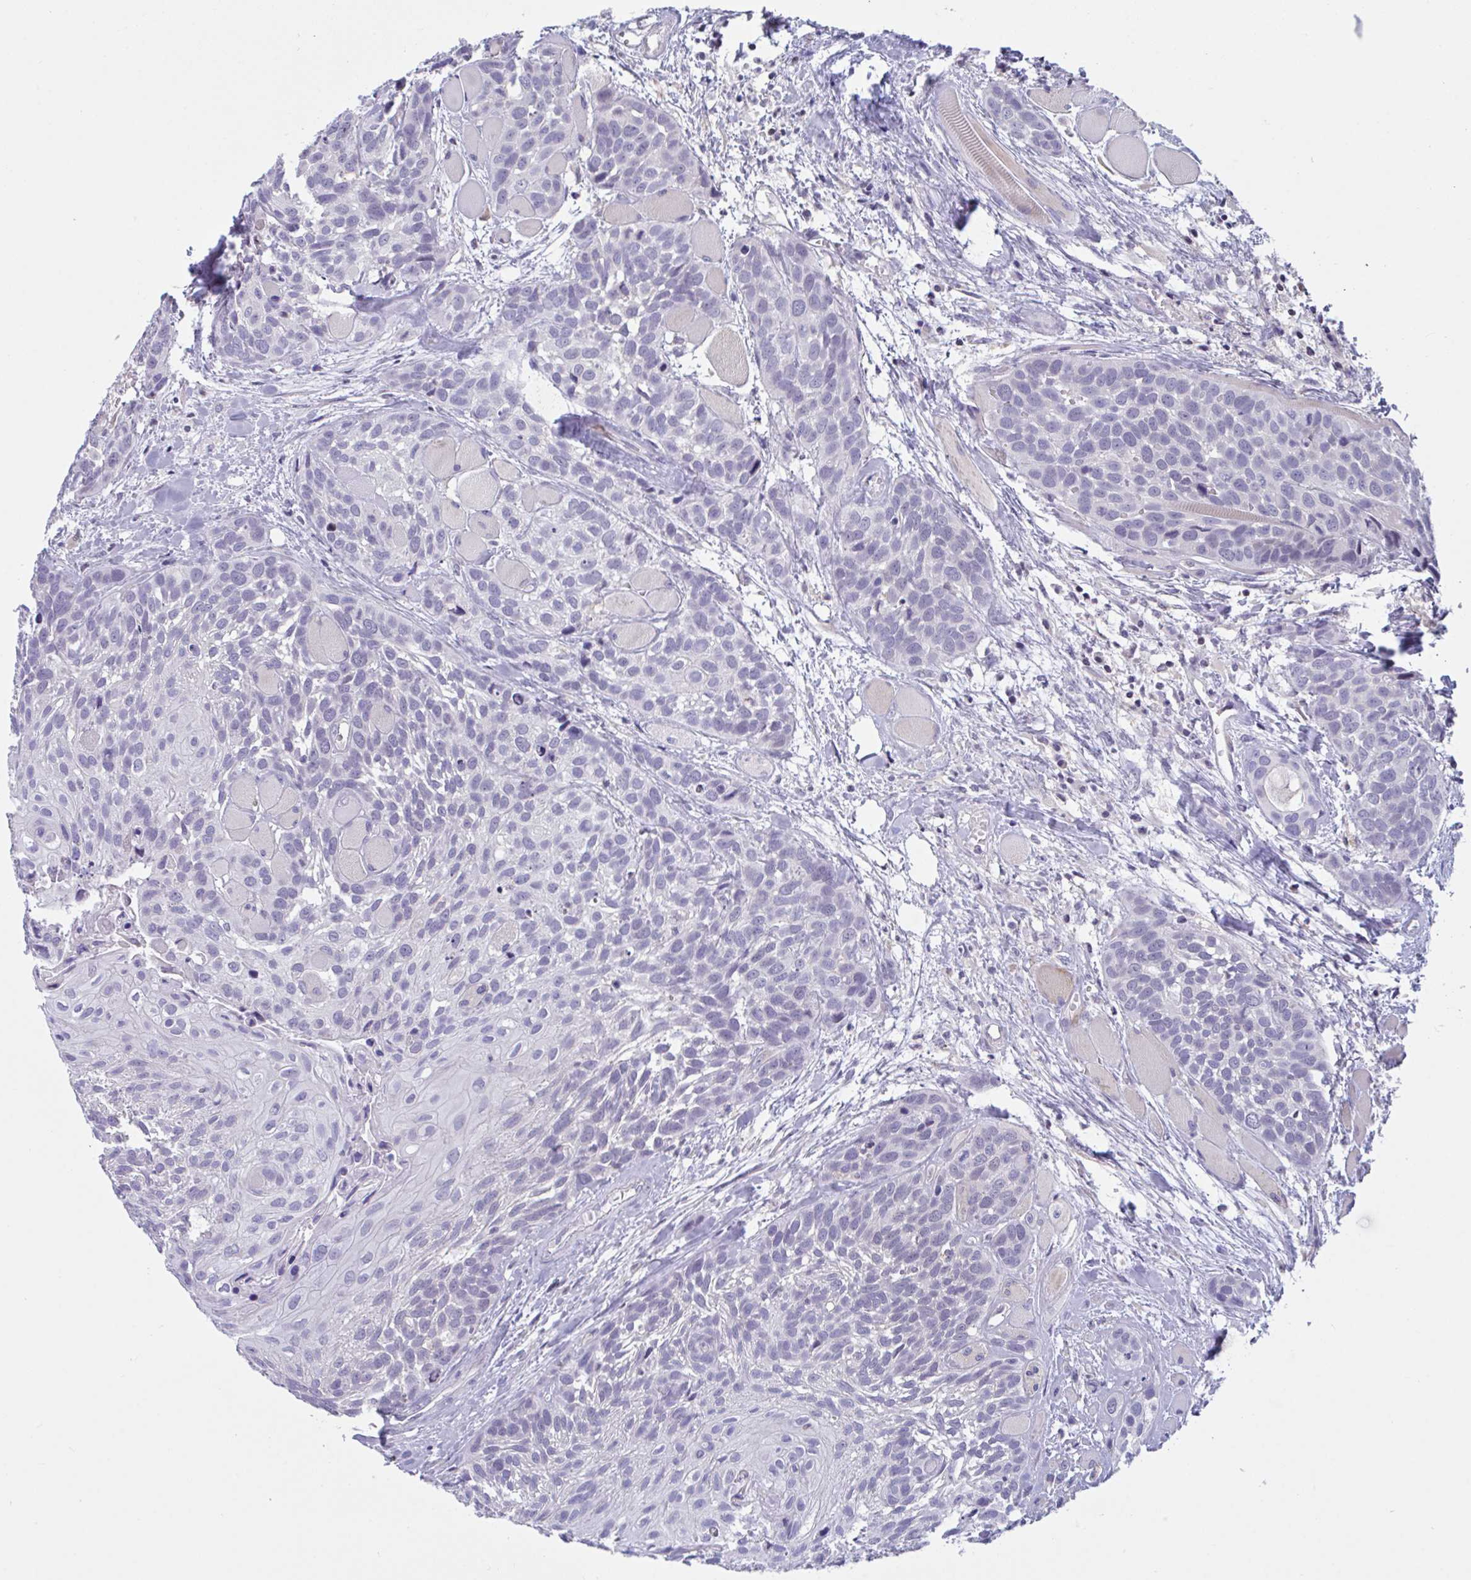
{"staining": {"intensity": "negative", "quantity": "none", "location": "none"}, "tissue": "head and neck cancer", "cell_type": "Tumor cells", "image_type": "cancer", "snomed": [{"axis": "morphology", "description": "Squamous cell carcinoma, NOS"}, {"axis": "topography", "description": "Head-Neck"}], "caption": "Tumor cells show no significant positivity in head and neck cancer (squamous cell carcinoma).", "gene": "SNX11", "patient": {"sex": "female", "age": 50}}